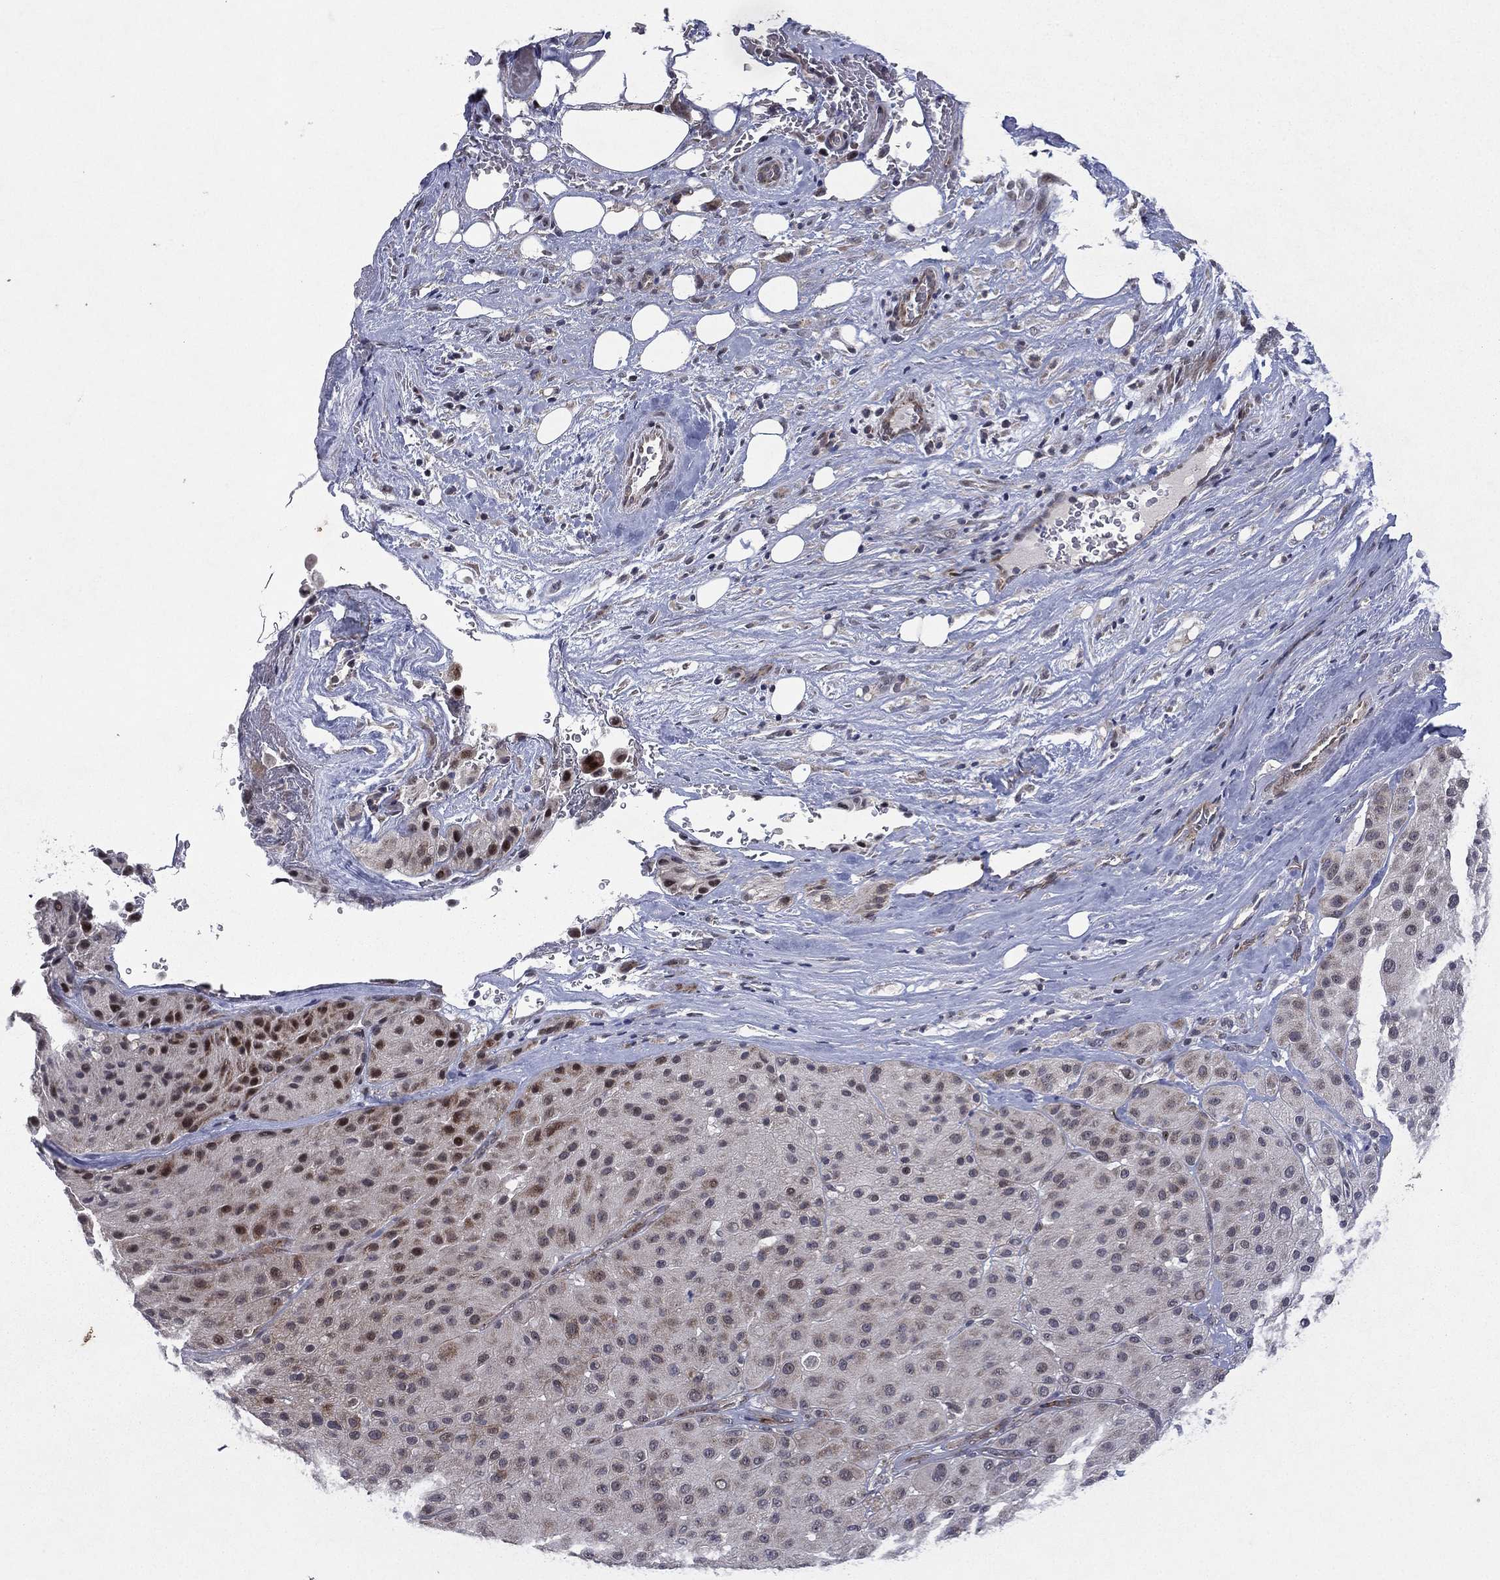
{"staining": {"intensity": "moderate", "quantity": "<25%", "location": "nuclear"}, "tissue": "melanoma", "cell_type": "Tumor cells", "image_type": "cancer", "snomed": [{"axis": "morphology", "description": "Malignant melanoma, Metastatic site"}, {"axis": "topography", "description": "Smooth muscle"}], "caption": "Melanoma stained for a protein (brown) displays moderate nuclear positive staining in approximately <25% of tumor cells.", "gene": "KAT14", "patient": {"sex": "male", "age": 41}}